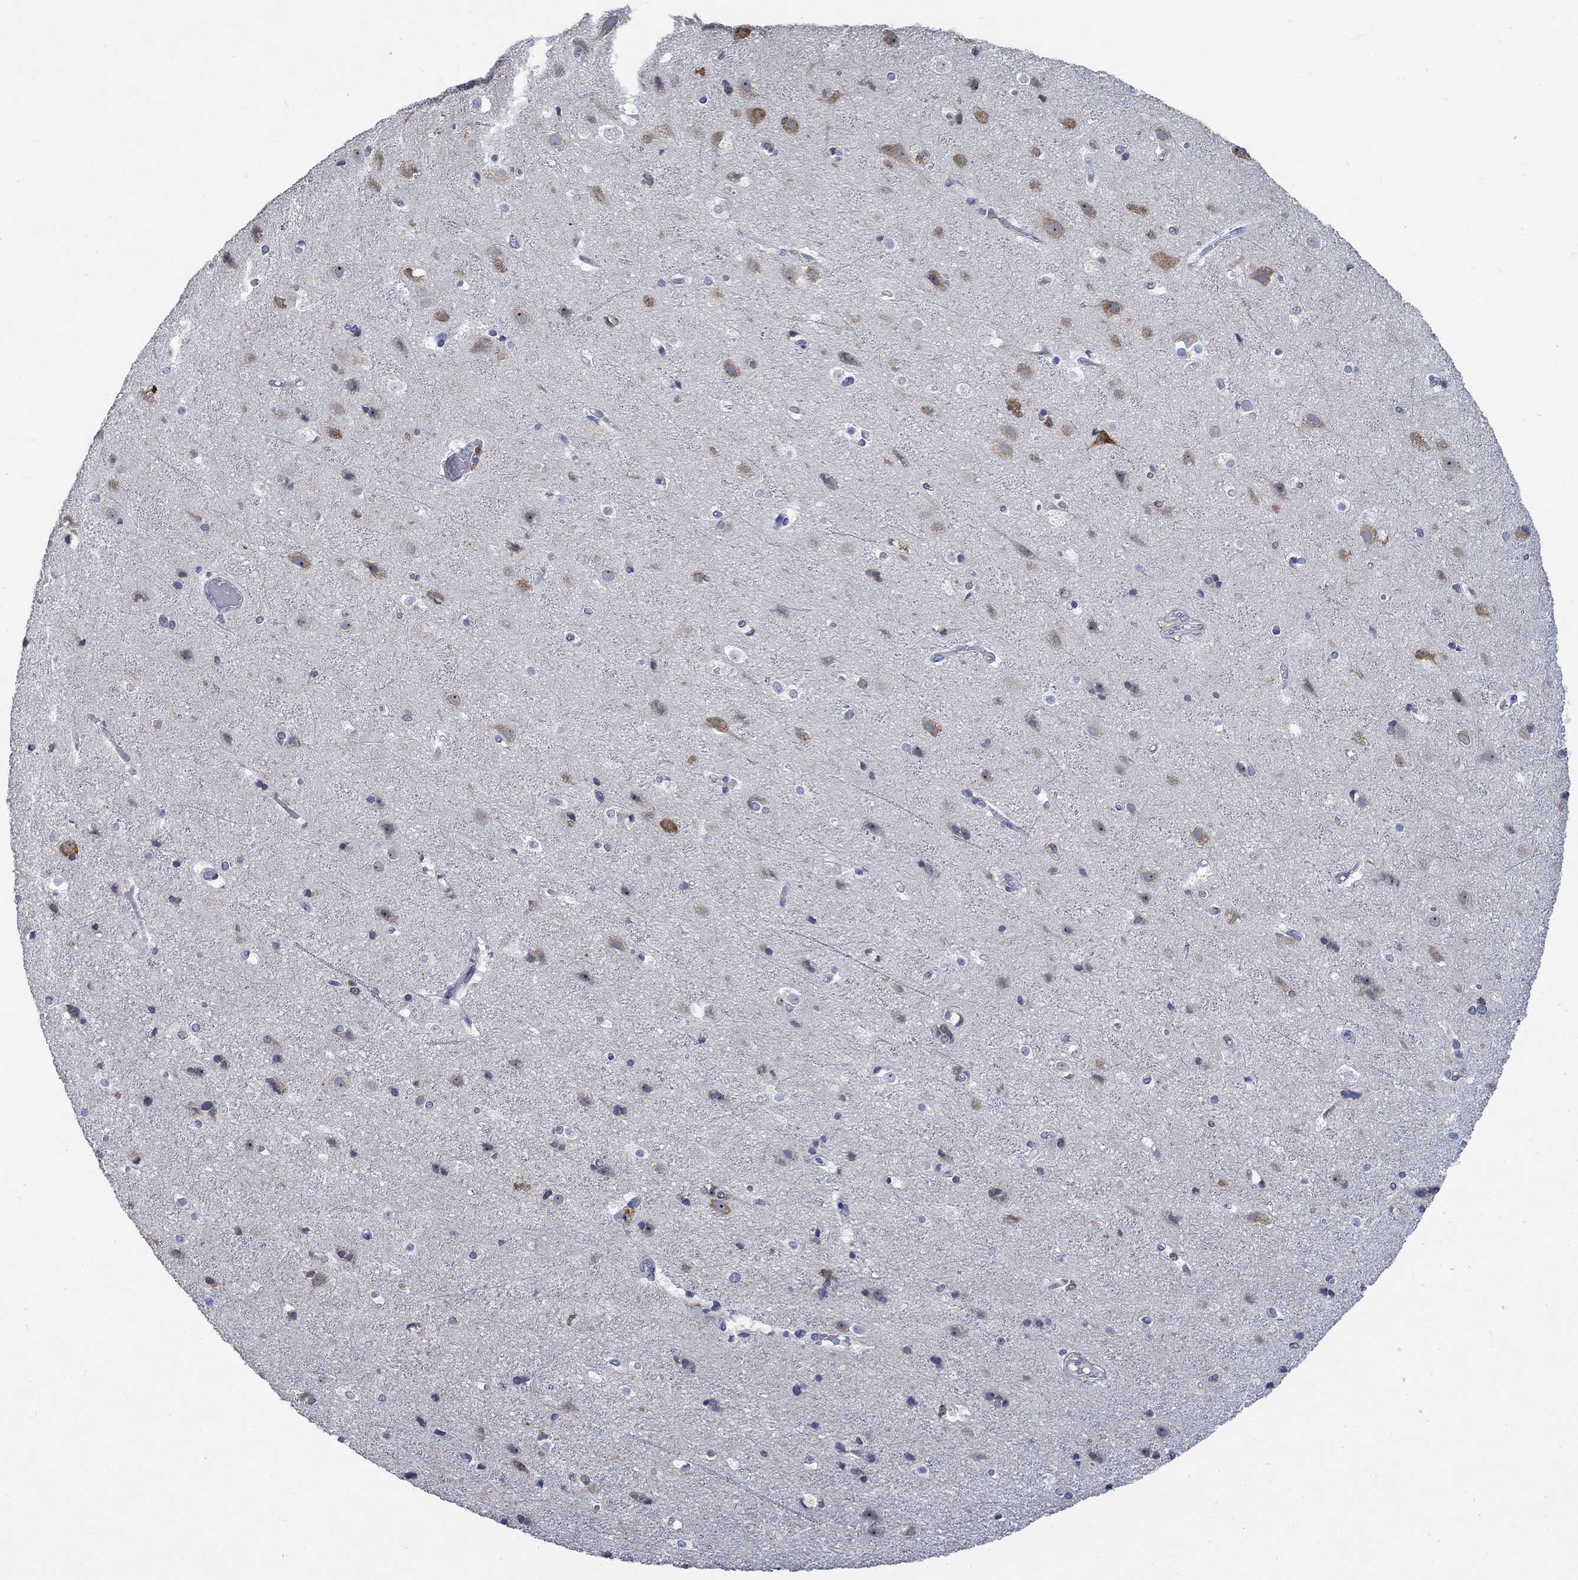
{"staining": {"intensity": "negative", "quantity": "none", "location": "none"}, "tissue": "cerebral cortex", "cell_type": "Endothelial cells", "image_type": "normal", "snomed": [{"axis": "morphology", "description": "Normal tissue, NOS"}, {"axis": "topography", "description": "Cerebral cortex"}], "caption": "Image shows no protein positivity in endothelial cells of unremarkable cerebral cortex.", "gene": "MMP24", "patient": {"sex": "female", "age": 52}}